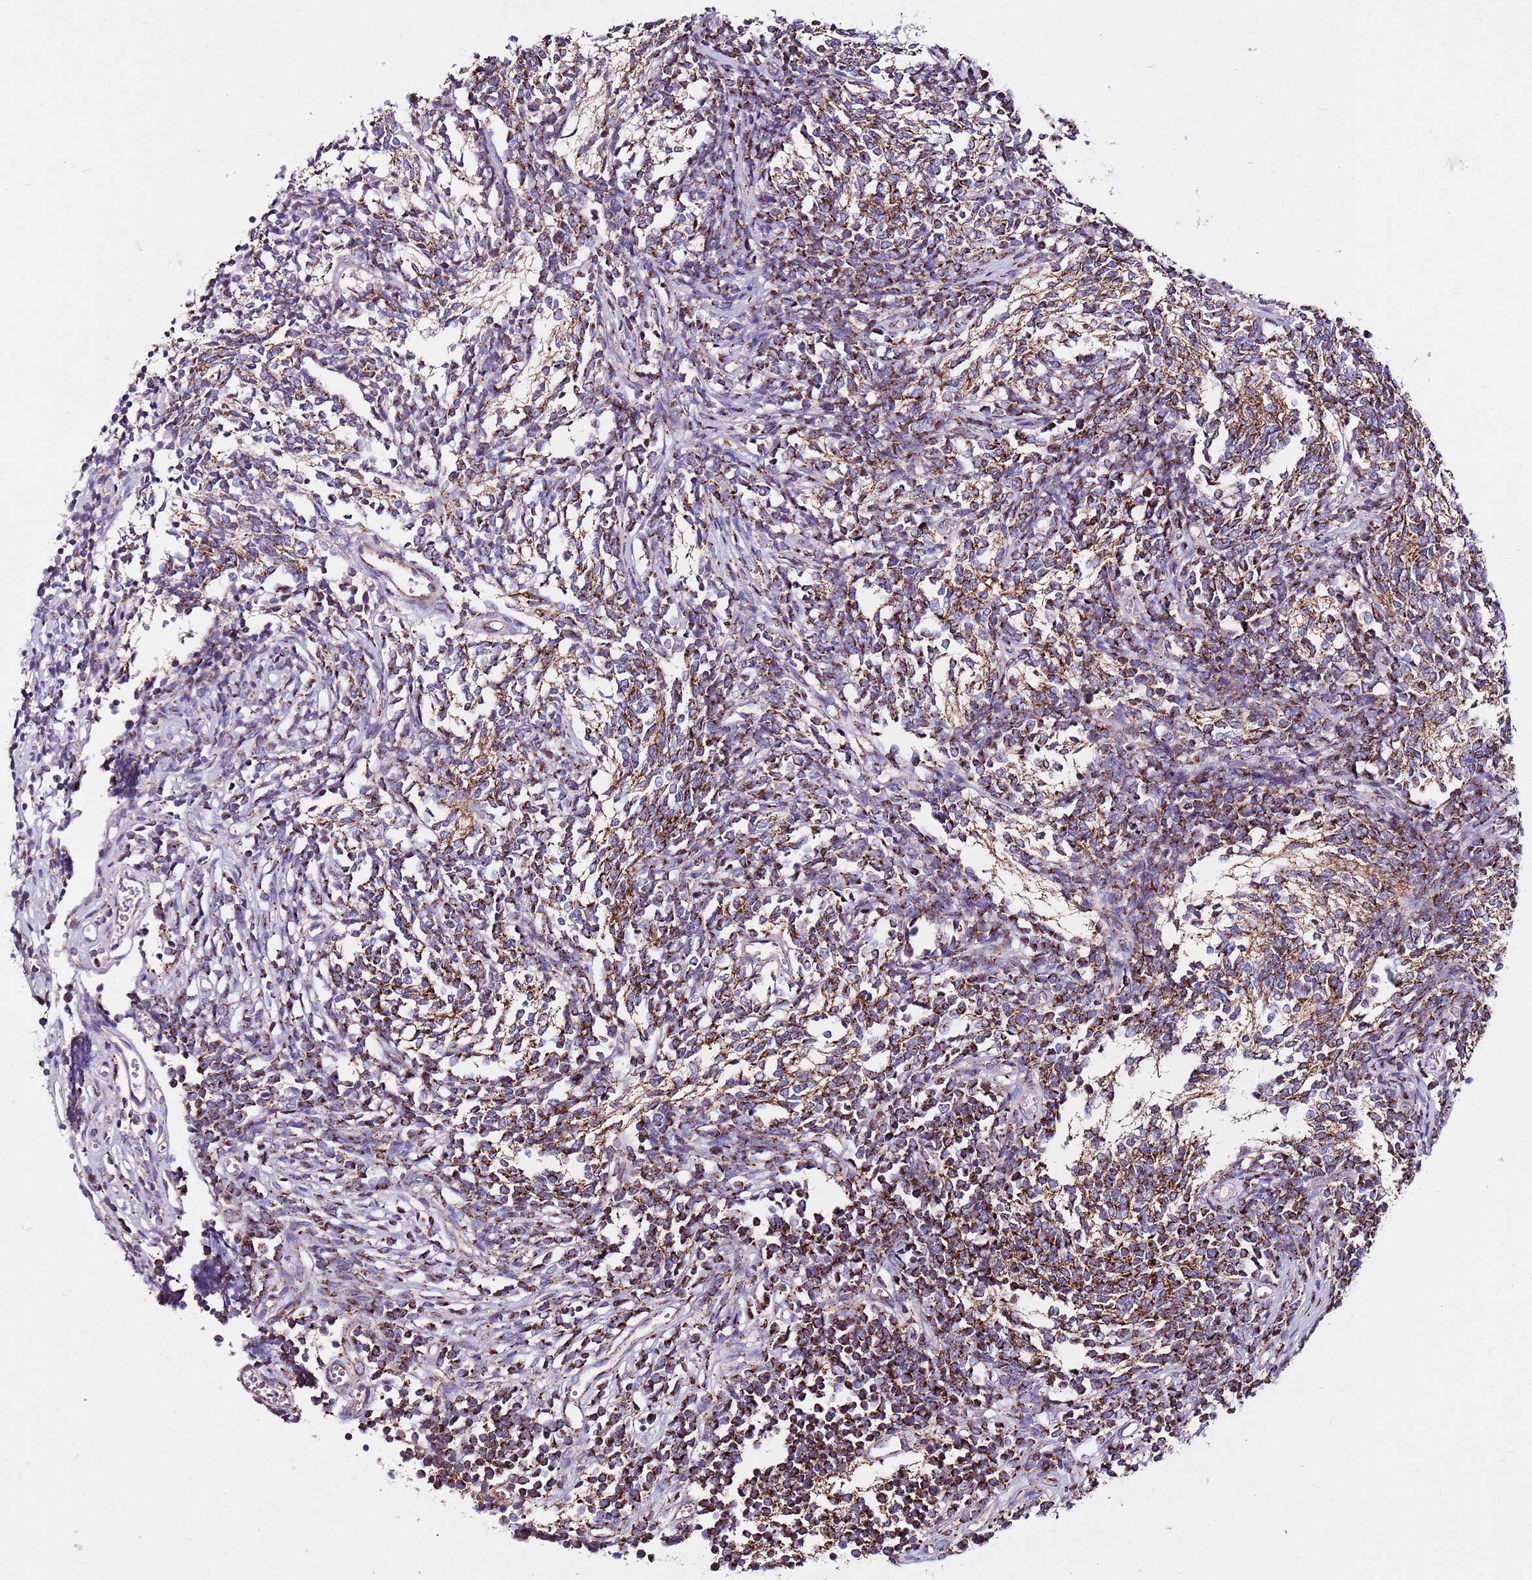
{"staining": {"intensity": "moderate", "quantity": "25%-75%", "location": "cytoplasmic/membranous"}, "tissue": "glioma", "cell_type": "Tumor cells", "image_type": "cancer", "snomed": [{"axis": "morphology", "description": "Glioma, malignant, Low grade"}, {"axis": "topography", "description": "Brain"}], "caption": "This image displays glioma stained with immunohistochemistry (IHC) to label a protein in brown. The cytoplasmic/membranous of tumor cells show moderate positivity for the protein. Nuclei are counter-stained blue.", "gene": "HECTD4", "patient": {"sex": "female", "age": 1}}